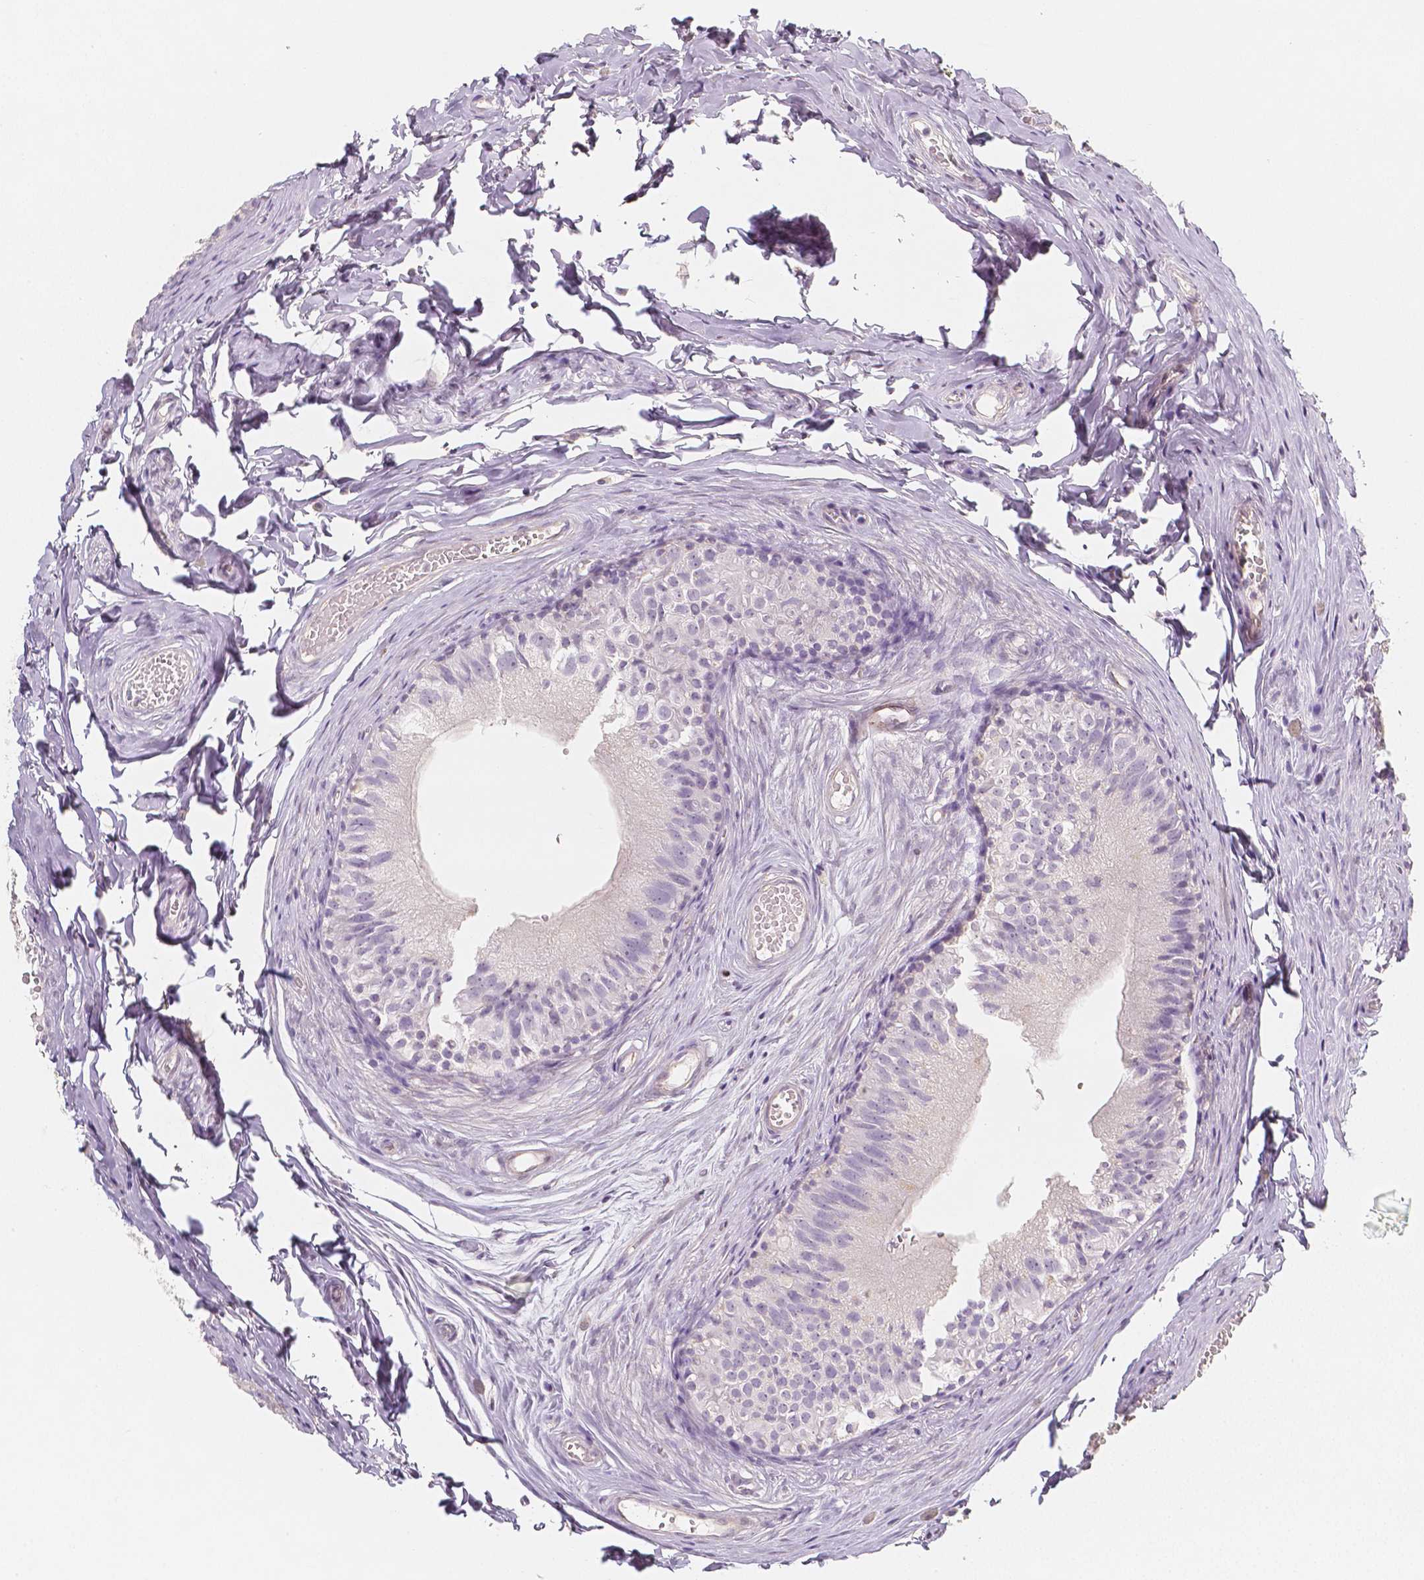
{"staining": {"intensity": "negative", "quantity": "none", "location": "none"}, "tissue": "epididymis", "cell_type": "Glandular cells", "image_type": "normal", "snomed": [{"axis": "morphology", "description": "Normal tissue, NOS"}, {"axis": "topography", "description": "Epididymis"}], "caption": "Immunohistochemistry (IHC) image of benign human epididymis stained for a protein (brown), which displays no expression in glandular cells. (Brightfield microscopy of DAB (3,3'-diaminobenzidine) immunohistochemistry at high magnification).", "gene": "THY1", "patient": {"sex": "male", "age": 45}}